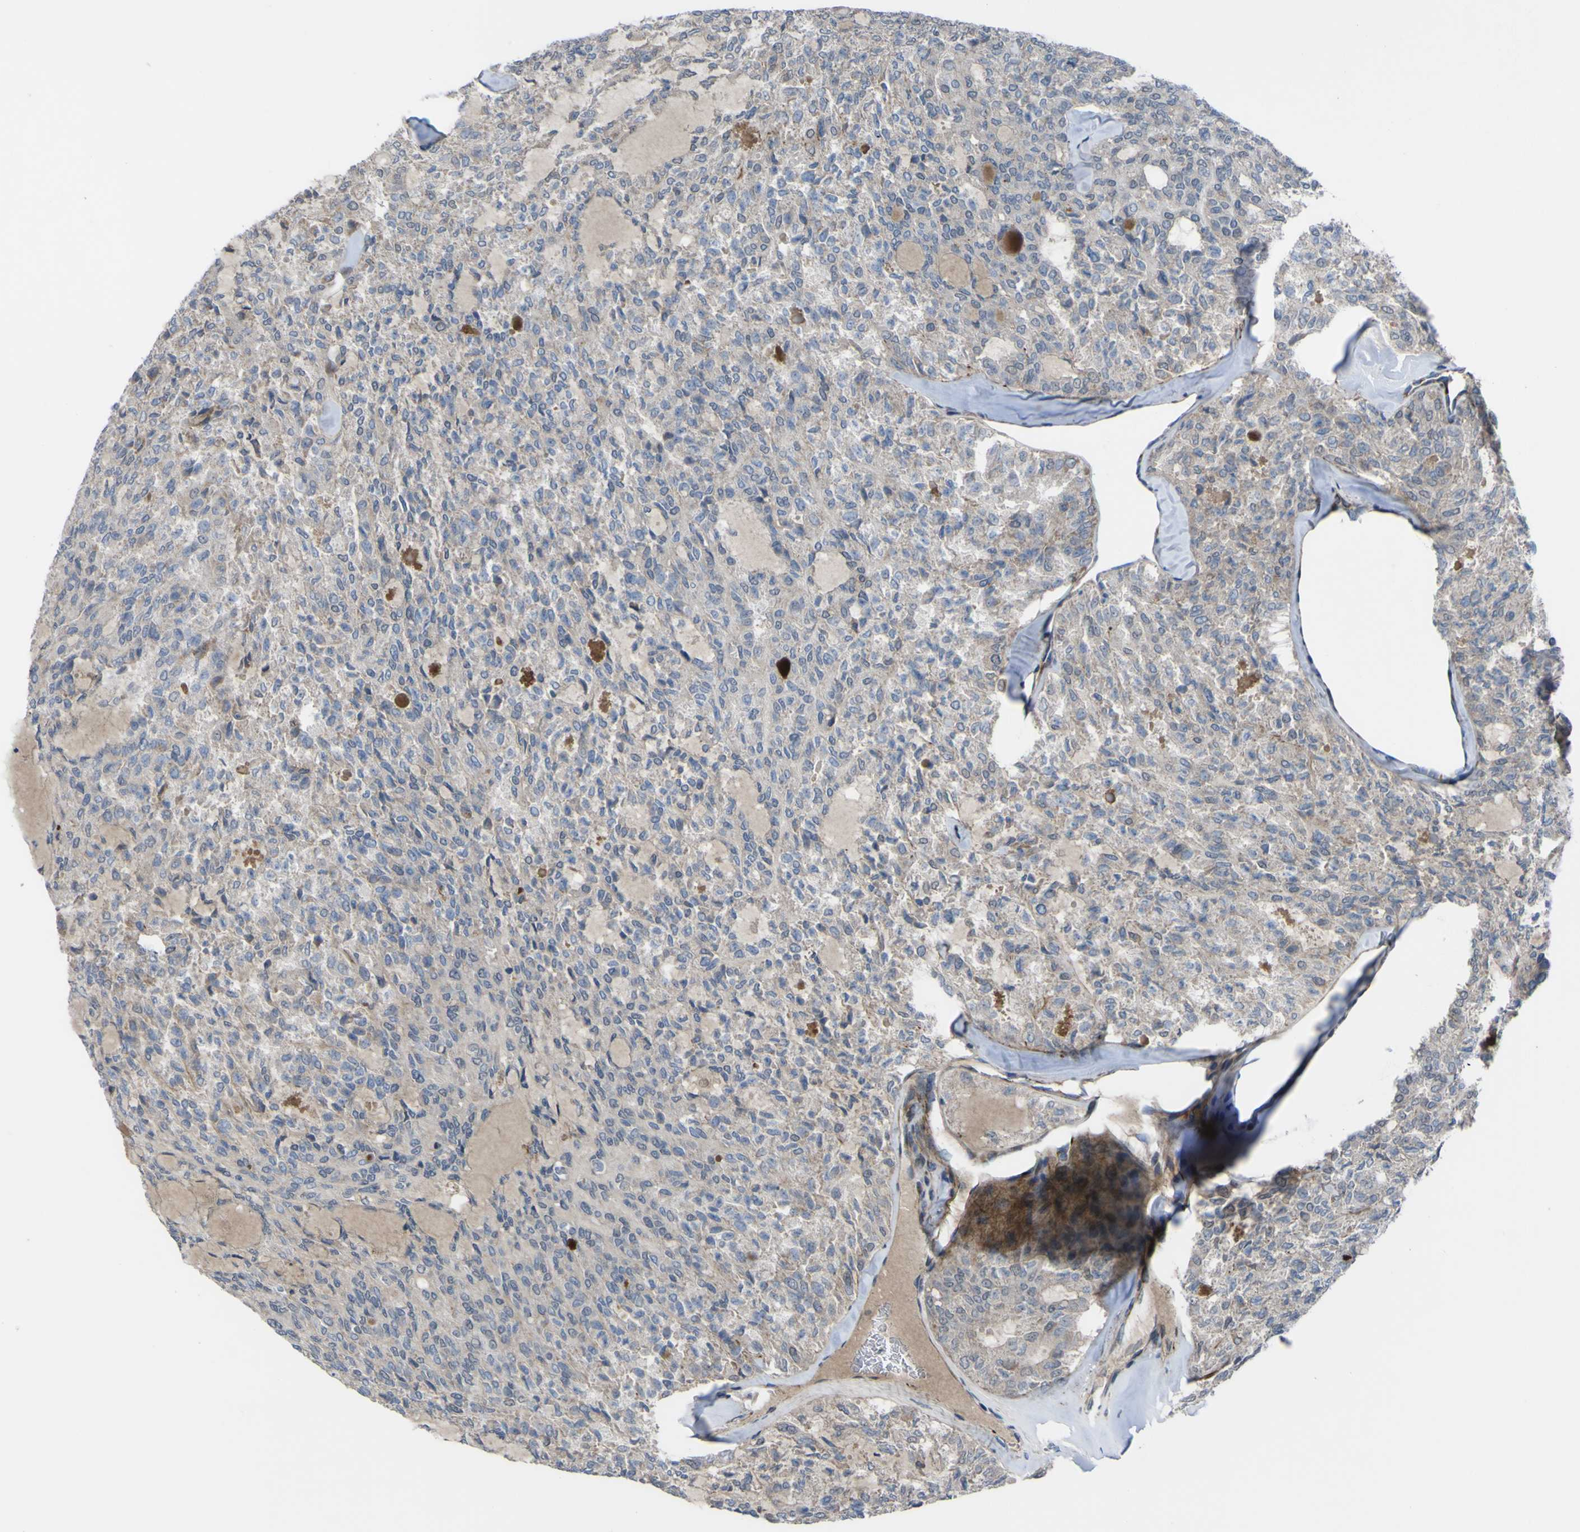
{"staining": {"intensity": "negative", "quantity": "none", "location": "none"}, "tissue": "thyroid cancer", "cell_type": "Tumor cells", "image_type": "cancer", "snomed": [{"axis": "morphology", "description": "Follicular adenoma carcinoma, NOS"}, {"axis": "topography", "description": "Thyroid gland"}], "caption": "Immunohistochemical staining of follicular adenoma carcinoma (thyroid) displays no significant expression in tumor cells. (DAB immunohistochemistry (IHC) visualized using brightfield microscopy, high magnification).", "gene": "GPLD1", "patient": {"sex": "male", "age": 75}}